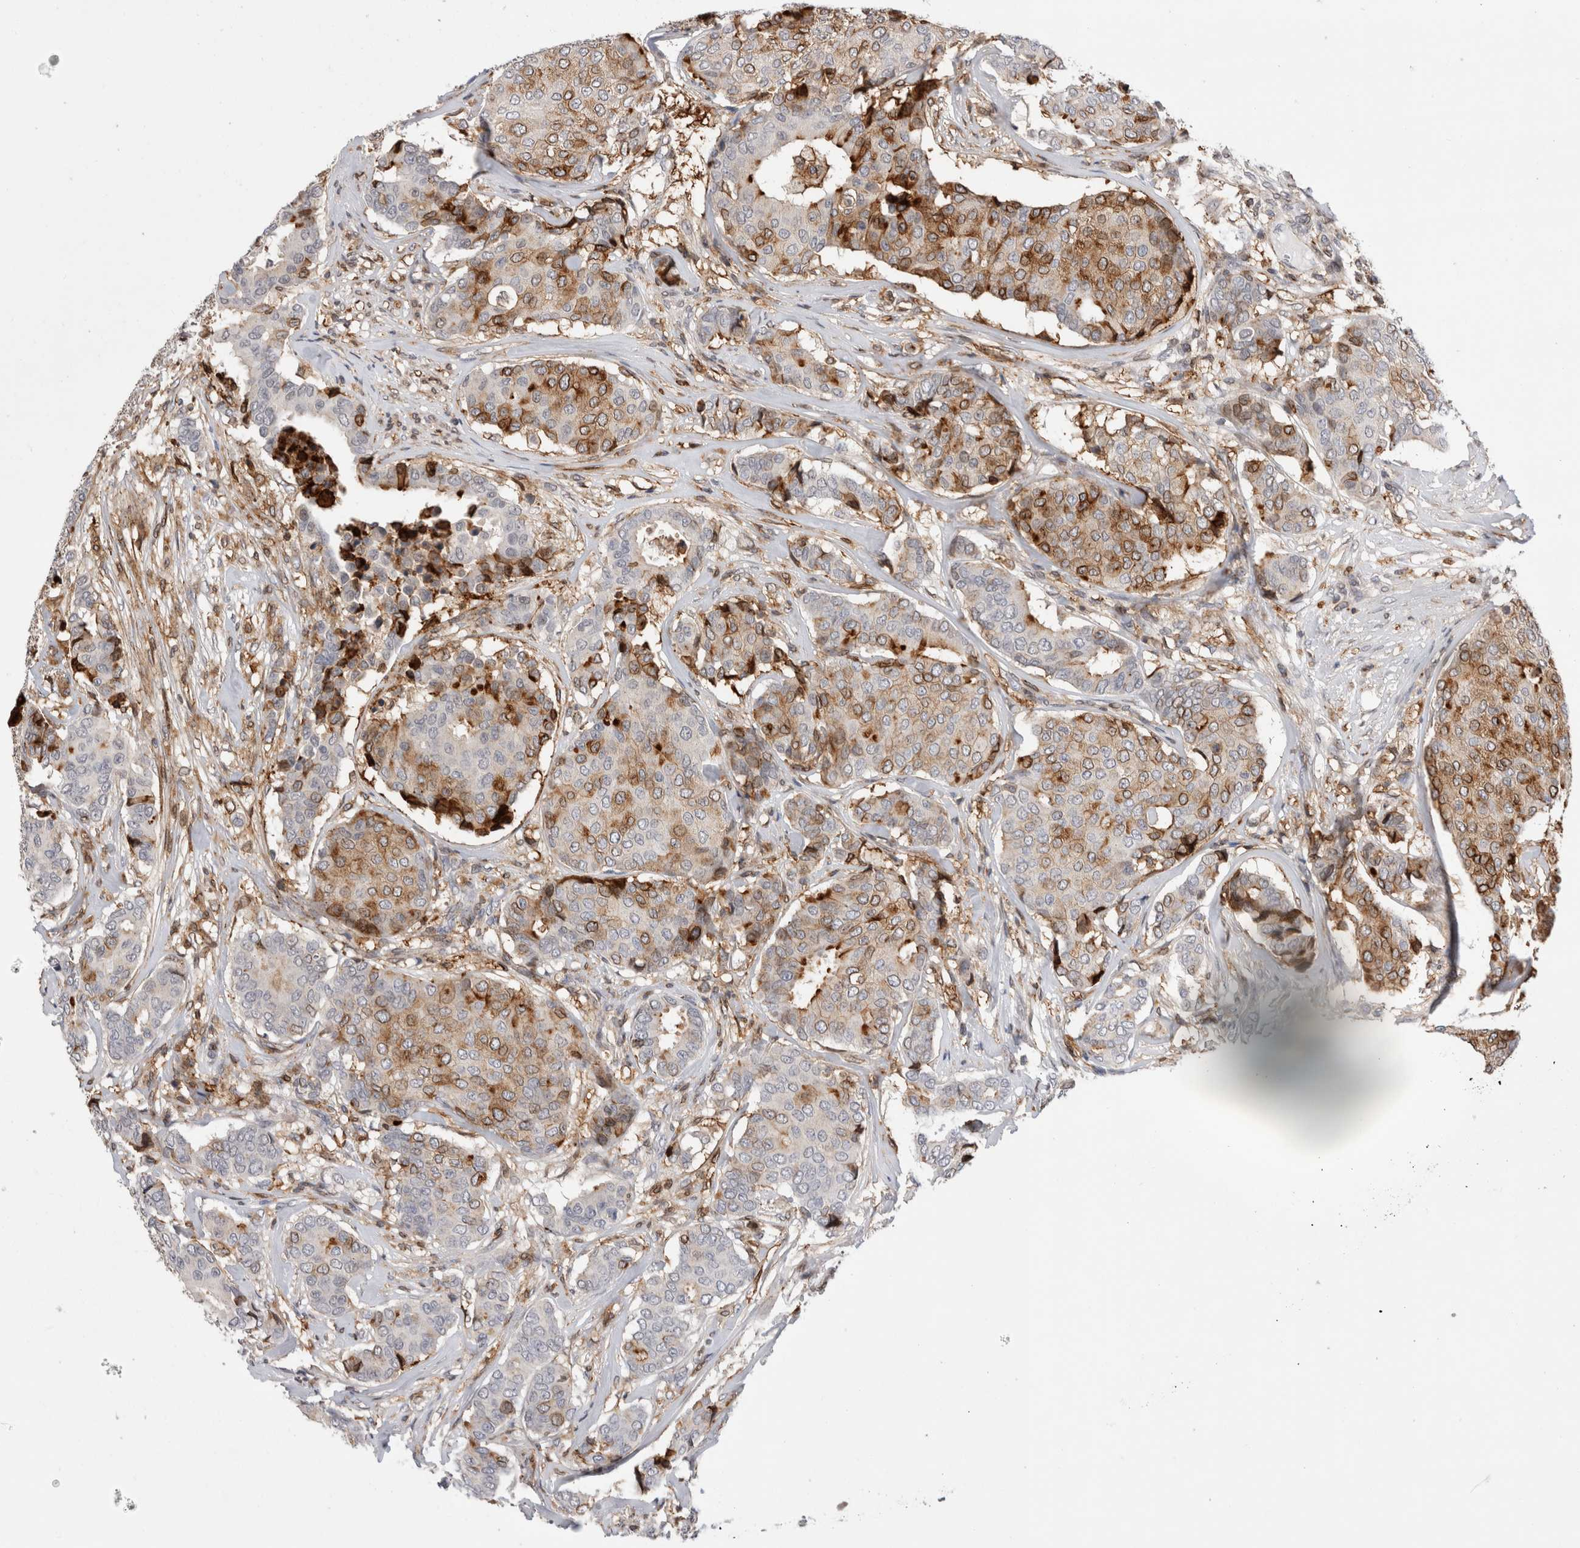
{"staining": {"intensity": "moderate", "quantity": "<25%", "location": "cytoplasmic/membranous"}, "tissue": "breast cancer", "cell_type": "Tumor cells", "image_type": "cancer", "snomed": [{"axis": "morphology", "description": "Duct carcinoma"}, {"axis": "topography", "description": "Breast"}], "caption": "Protein staining of invasive ductal carcinoma (breast) tissue demonstrates moderate cytoplasmic/membranous positivity in about <25% of tumor cells.", "gene": "CCDC88B", "patient": {"sex": "female", "age": 75}}